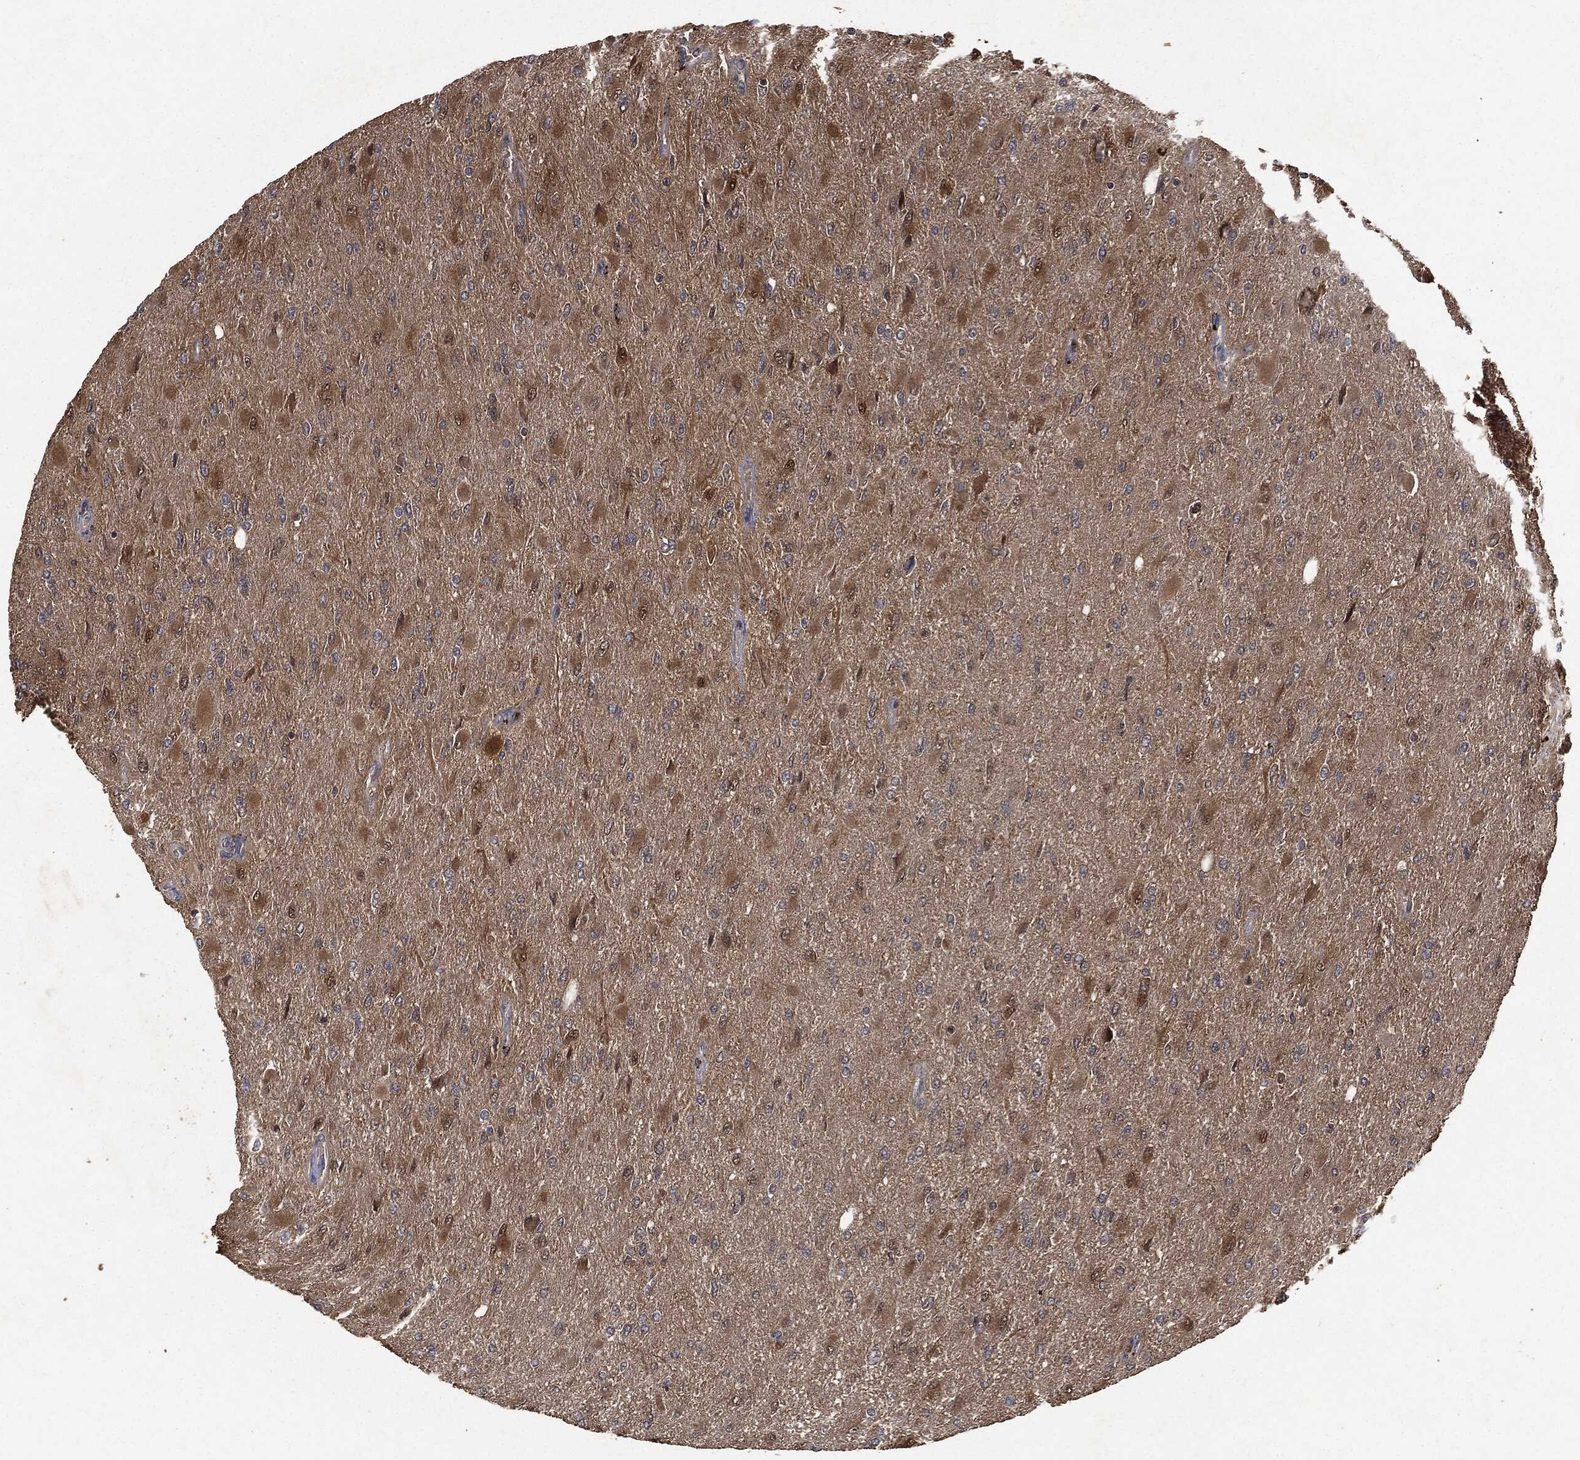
{"staining": {"intensity": "moderate", "quantity": "25%-75%", "location": "cytoplasmic/membranous"}, "tissue": "glioma", "cell_type": "Tumor cells", "image_type": "cancer", "snomed": [{"axis": "morphology", "description": "Glioma, malignant, High grade"}, {"axis": "topography", "description": "Cerebral cortex"}], "caption": "A micrograph showing moderate cytoplasmic/membranous staining in about 25%-75% of tumor cells in malignant glioma (high-grade), as visualized by brown immunohistochemical staining.", "gene": "BRAF", "patient": {"sex": "female", "age": 36}}